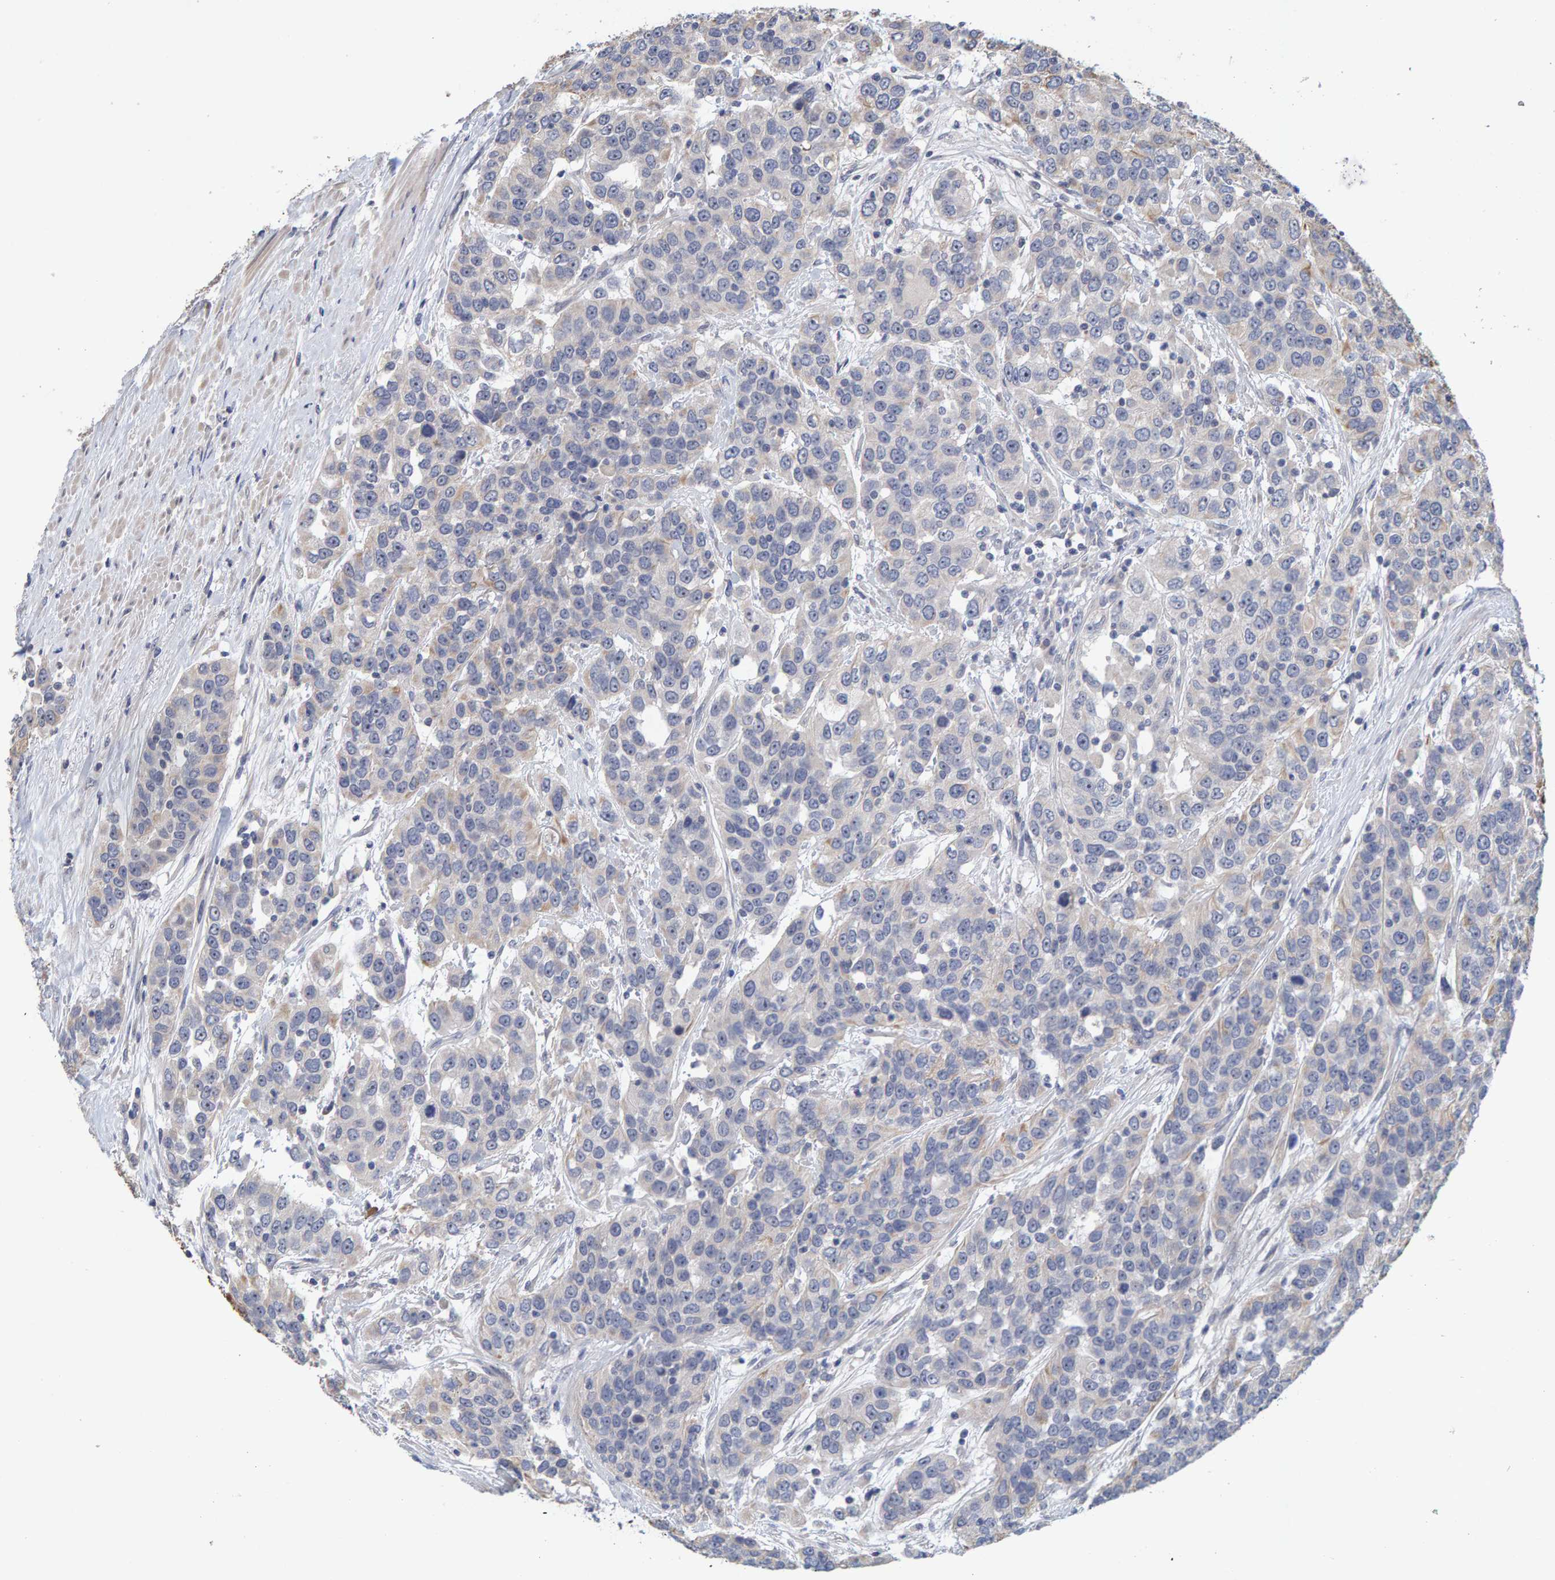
{"staining": {"intensity": "negative", "quantity": "none", "location": "none"}, "tissue": "urothelial cancer", "cell_type": "Tumor cells", "image_type": "cancer", "snomed": [{"axis": "morphology", "description": "Urothelial carcinoma, High grade"}, {"axis": "topography", "description": "Urinary bladder"}], "caption": "Immunohistochemistry of urothelial cancer demonstrates no expression in tumor cells. Nuclei are stained in blue.", "gene": "ZNF77", "patient": {"sex": "female", "age": 80}}